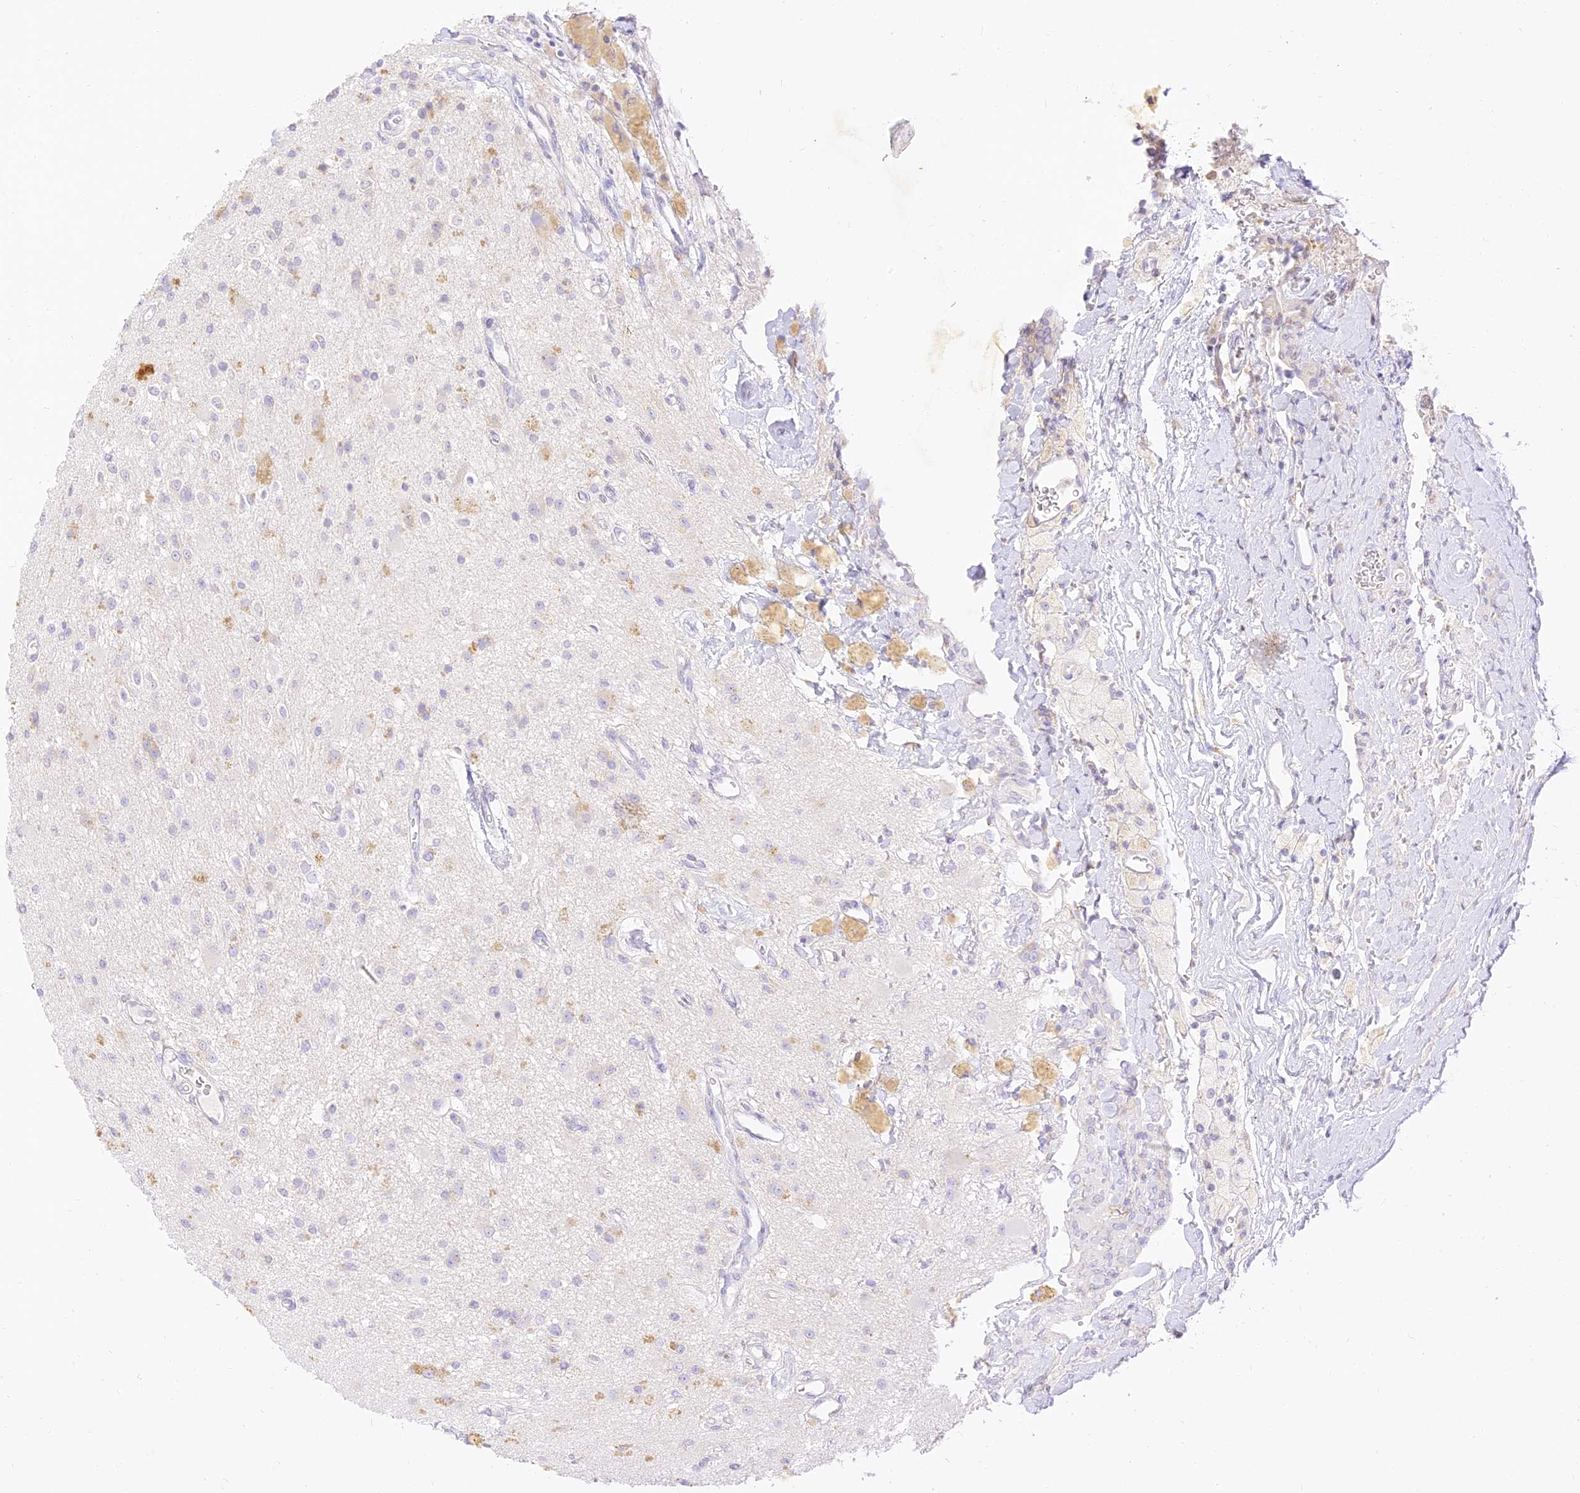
{"staining": {"intensity": "negative", "quantity": "none", "location": "none"}, "tissue": "glioma", "cell_type": "Tumor cells", "image_type": "cancer", "snomed": [{"axis": "morphology", "description": "Glioma, malignant, High grade"}, {"axis": "topography", "description": "Brain"}], "caption": "Human malignant glioma (high-grade) stained for a protein using IHC reveals no positivity in tumor cells.", "gene": "SEC13", "patient": {"sex": "male", "age": 34}}